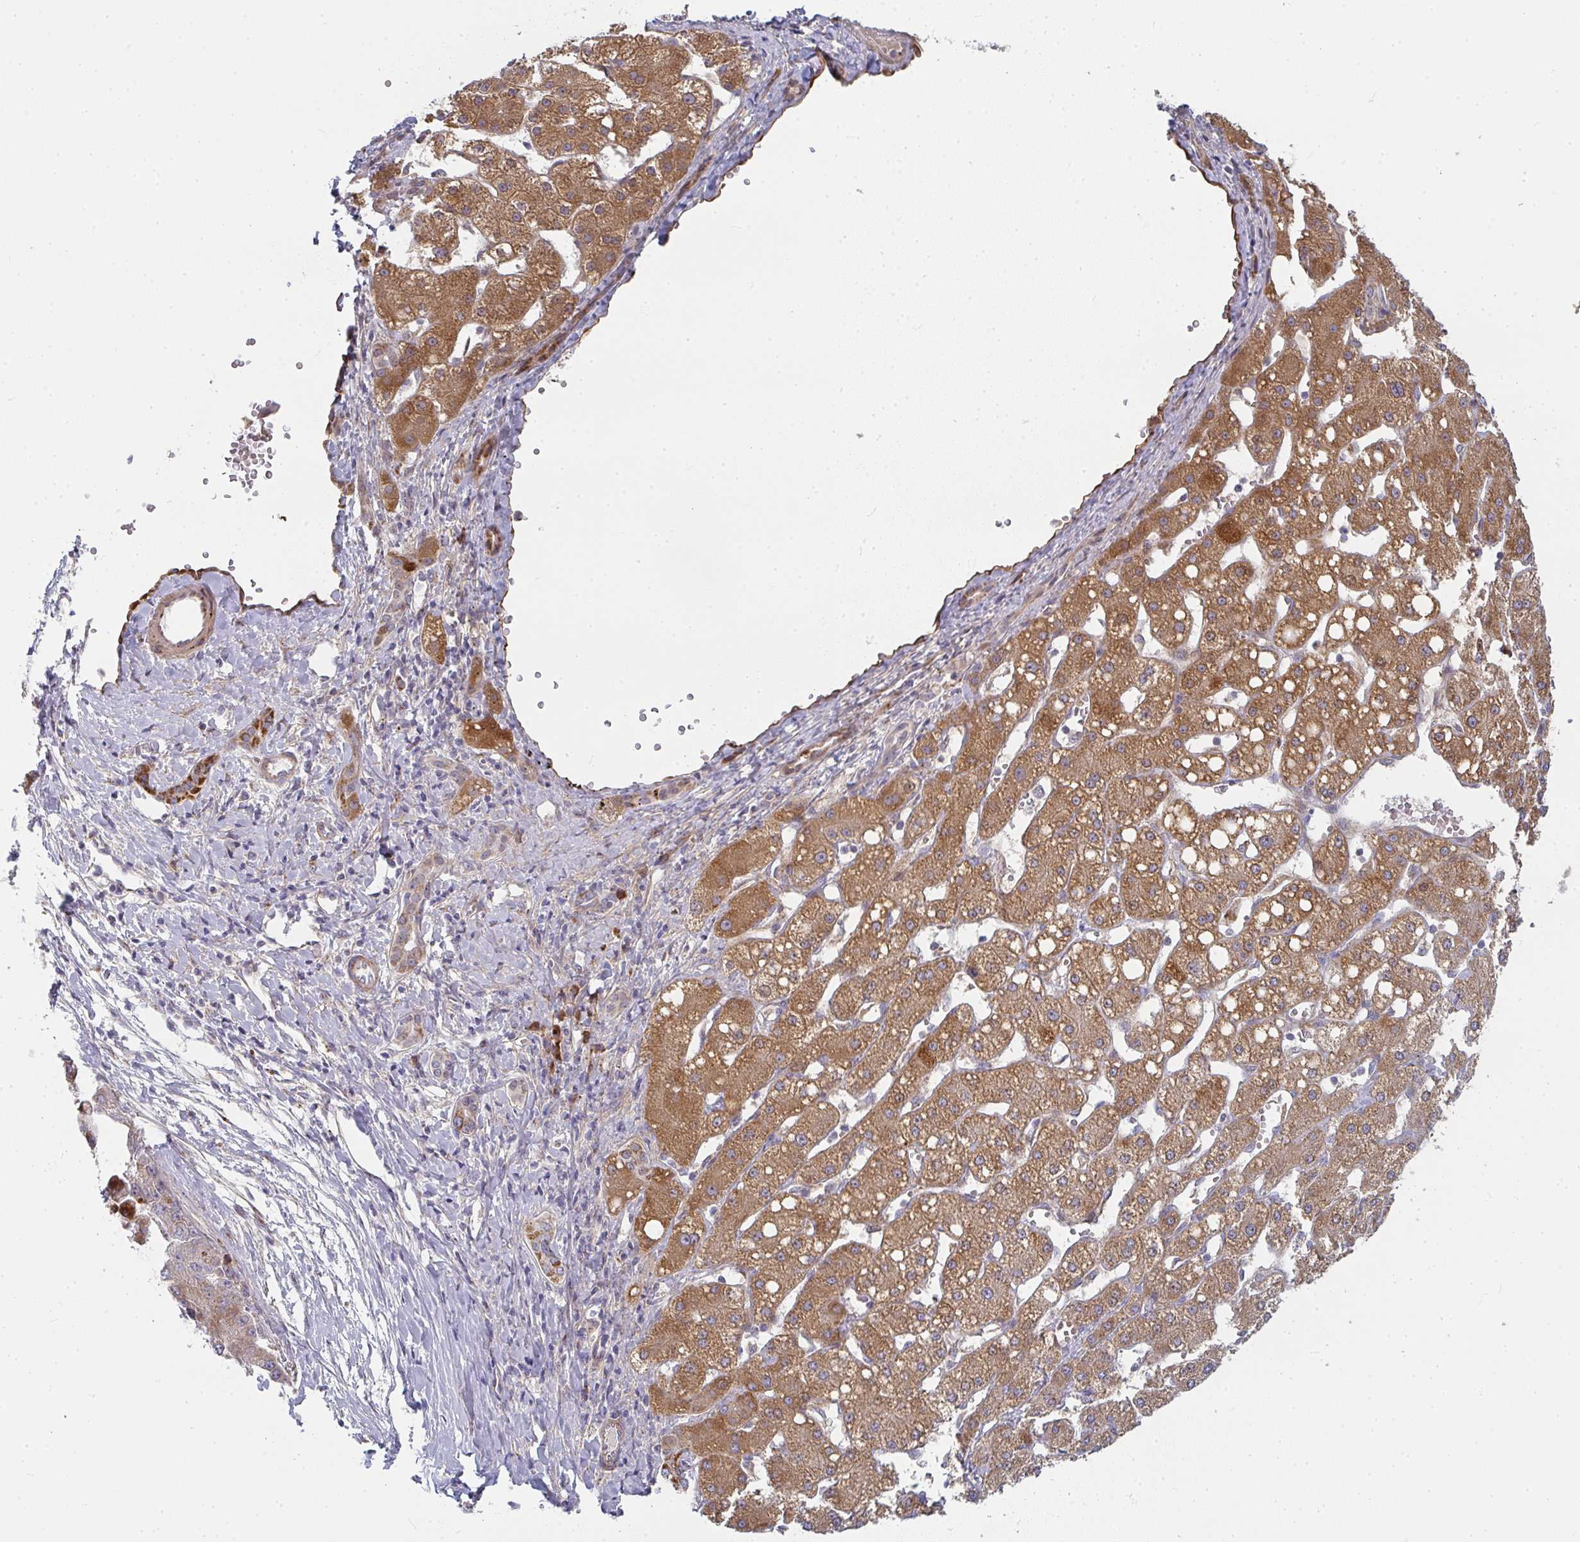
{"staining": {"intensity": "strong", "quantity": ">75%", "location": "cytoplasmic/membranous,nuclear"}, "tissue": "liver cancer", "cell_type": "Tumor cells", "image_type": "cancer", "snomed": [{"axis": "morphology", "description": "Carcinoma, Hepatocellular, NOS"}, {"axis": "topography", "description": "Liver"}], "caption": "Immunohistochemistry (IHC) (DAB (3,3'-diaminobenzidine)) staining of human liver cancer demonstrates strong cytoplasmic/membranous and nuclear protein positivity in about >75% of tumor cells.", "gene": "RHEBL1", "patient": {"sex": "male", "age": 67}}